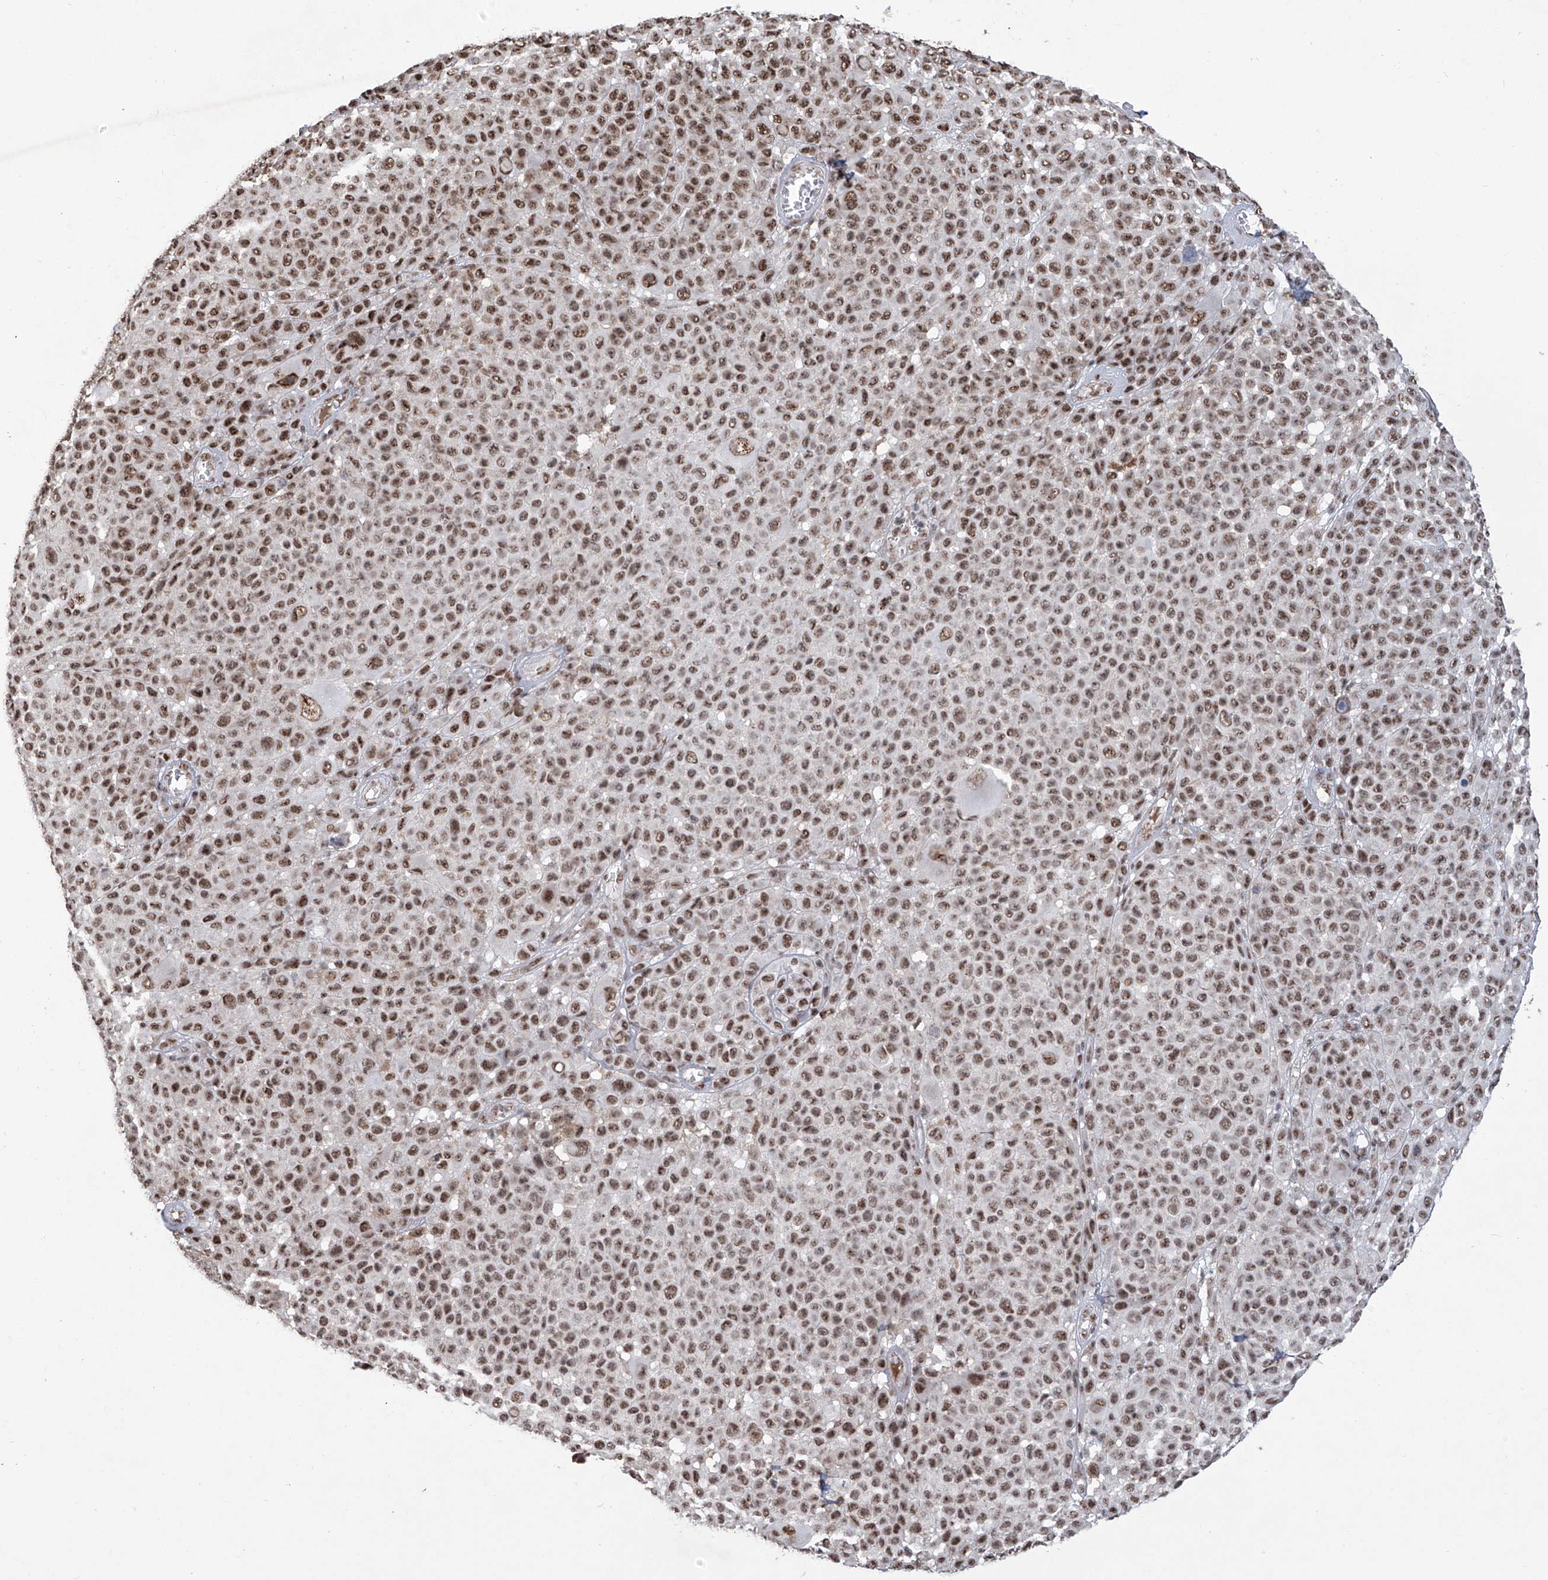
{"staining": {"intensity": "moderate", "quantity": ">75%", "location": "nuclear"}, "tissue": "melanoma", "cell_type": "Tumor cells", "image_type": "cancer", "snomed": [{"axis": "morphology", "description": "Malignant melanoma, NOS"}, {"axis": "topography", "description": "Skin"}], "caption": "The micrograph reveals a brown stain indicating the presence of a protein in the nuclear of tumor cells in malignant melanoma. Nuclei are stained in blue.", "gene": "FBXL4", "patient": {"sex": "female", "age": 94}}